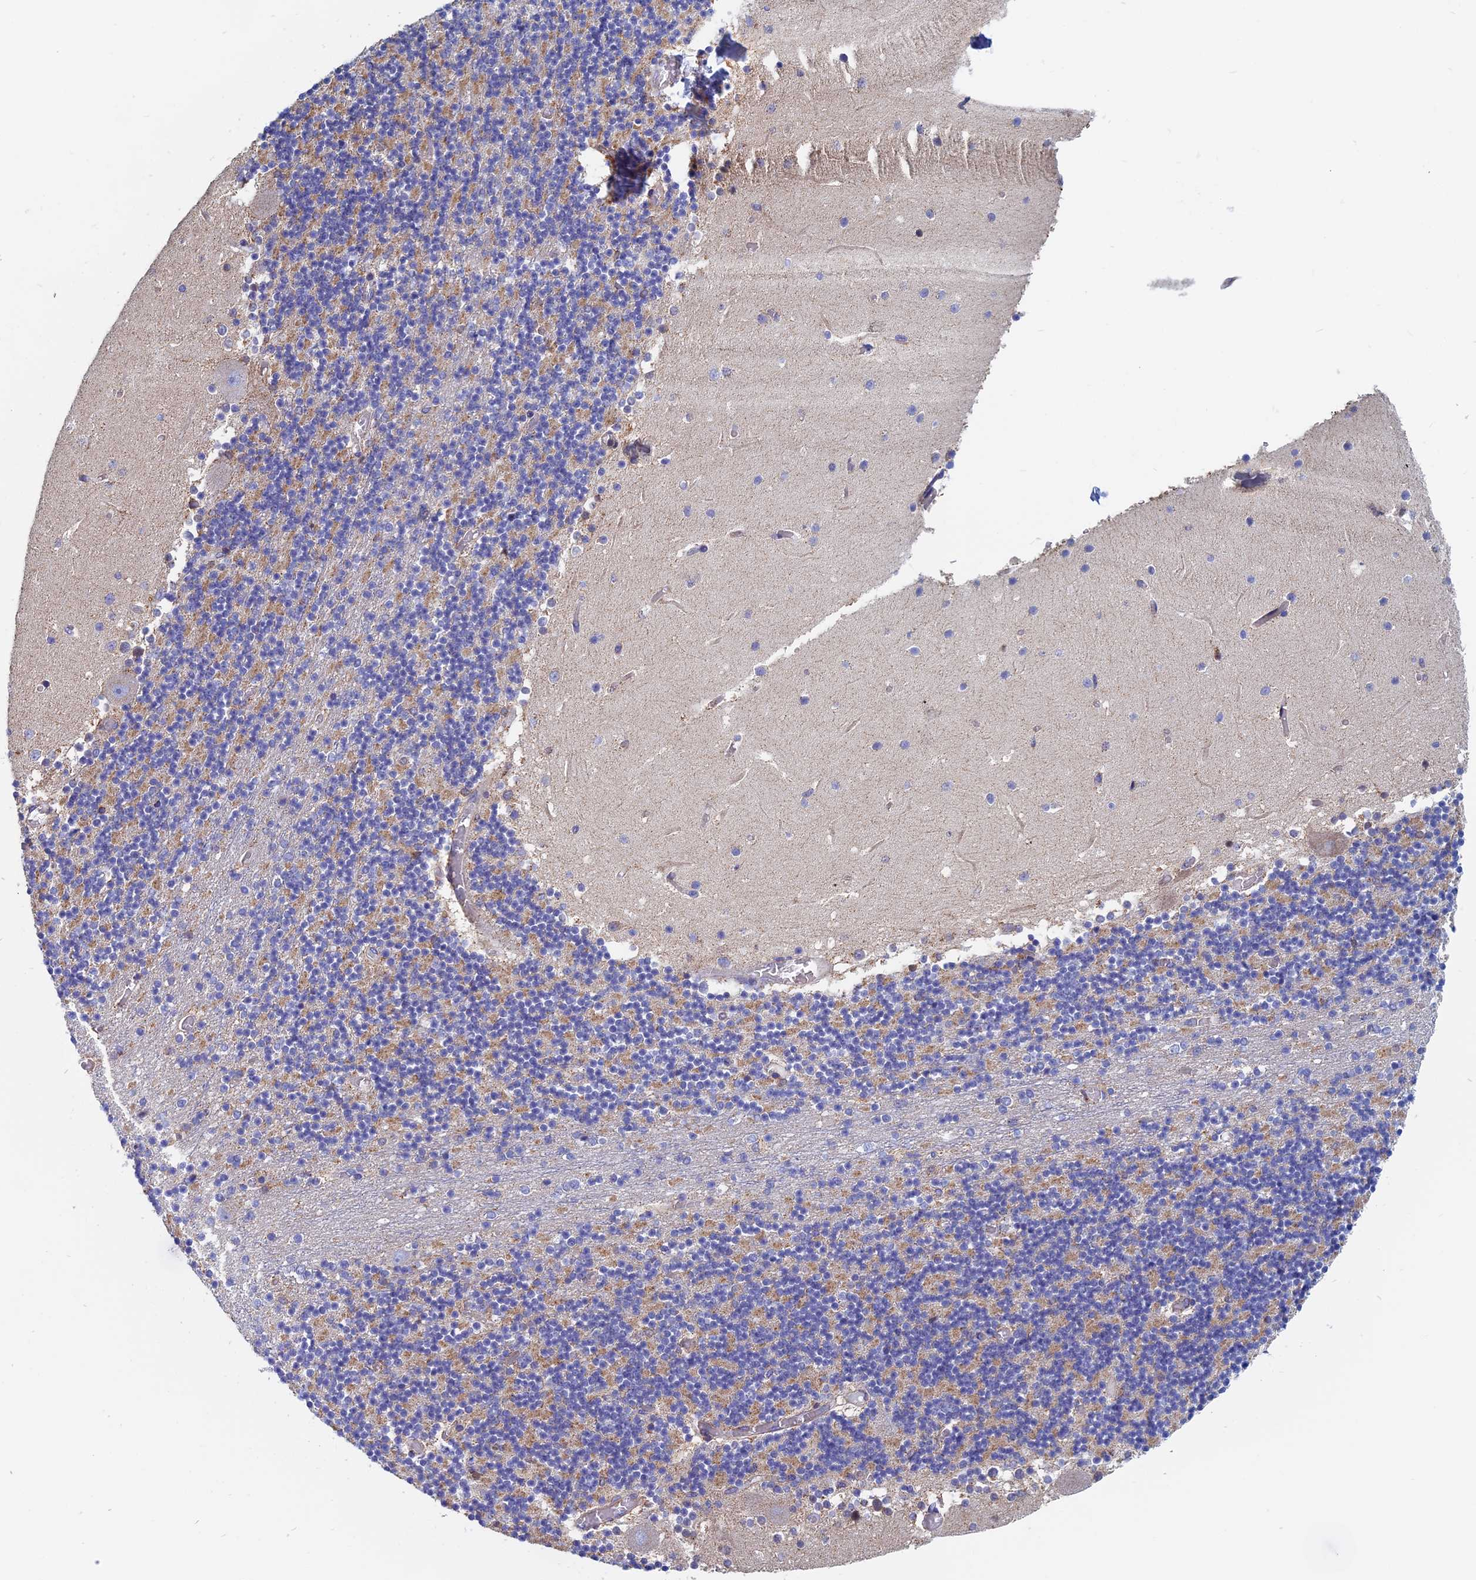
{"staining": {"intensity": "negative", "quantity": "none", "location": "none"}, "tissue": "cerebellum", "cell_type": "Cells in granular layer", "image_type": "normal", "snomed": [{"axis": "morphology", "description": "Normal tissue, NOS"}, {"axis": "topography", "description": "Cerebellum"}], "caption": "Immunohistochemistry (IHC) of normal human cerebellum demonstrates no staining in cells in granular layer. (DAB immunohistochemistry visualized using brightfield microscopy, high magnification).", "gene": "HSD17B8", "patient": {"sex": "female", "age": 28}}